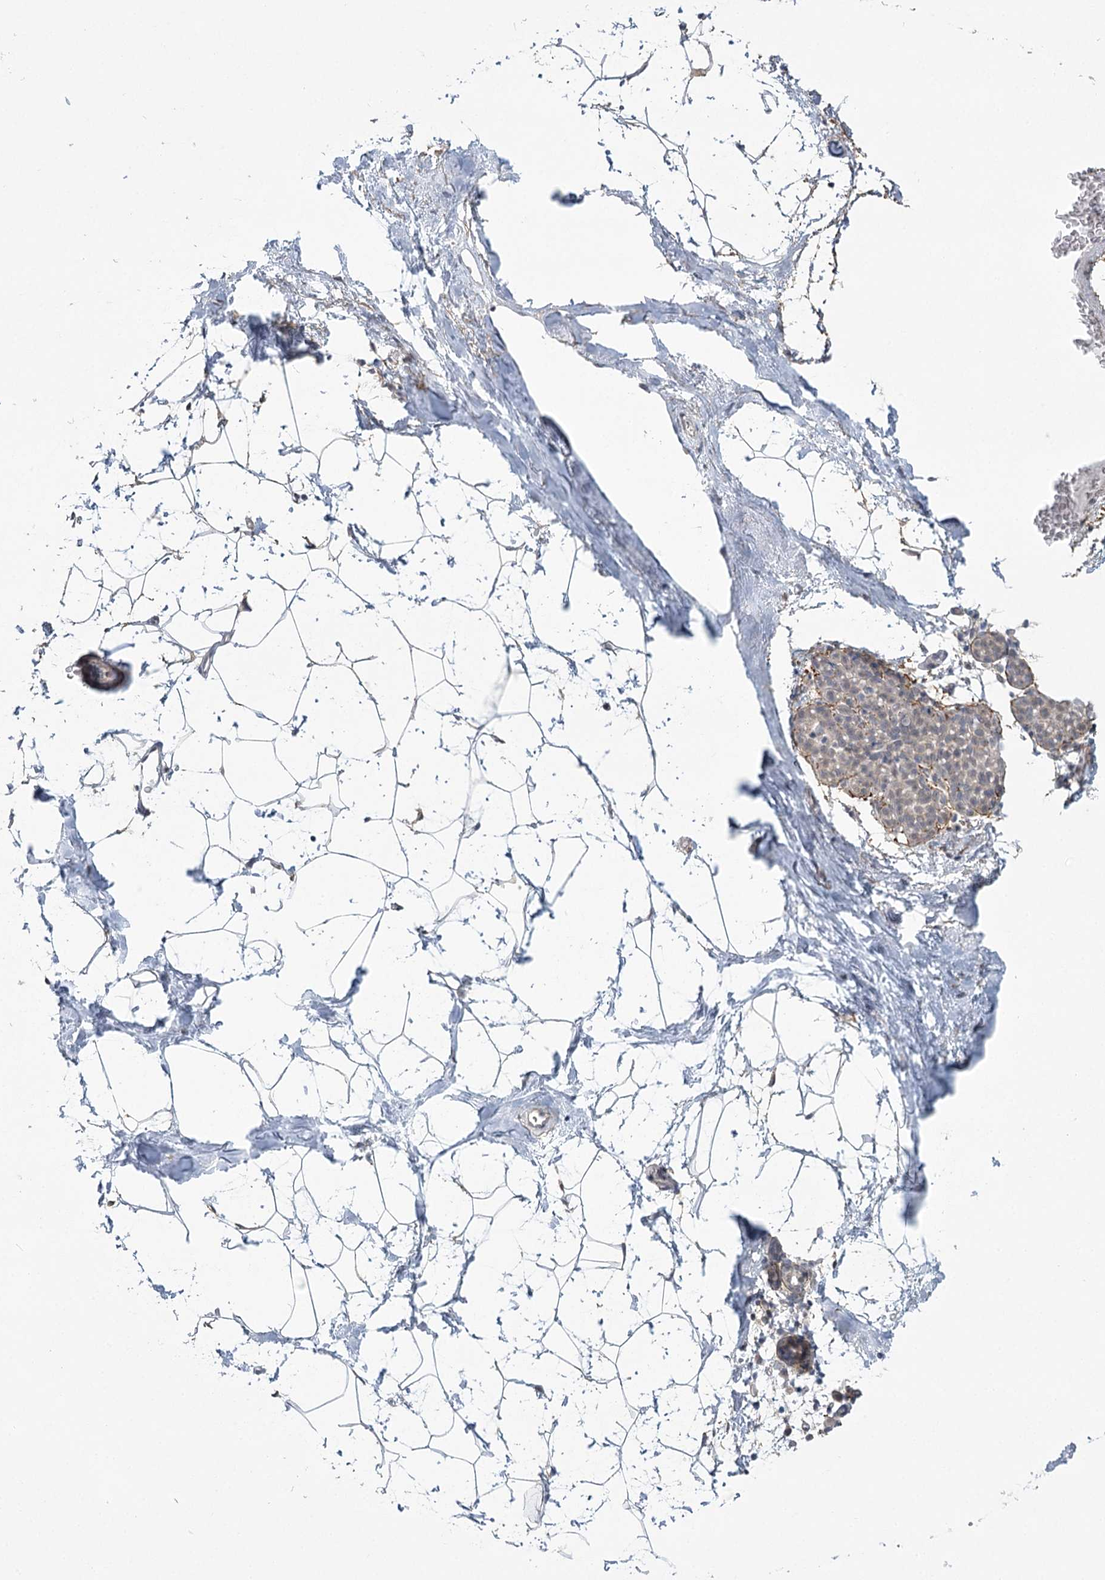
{"staining": {"intensity": "weak", "quantity": "25%-75%", "location": "cytoplasmic/membranous"}, "tissue": "breast", "cell_type": "Adipocytes", "image_type": "normal", "snomed": [{"axis": "morphology", "description": "Normal tissue, NOS"}, {"axis": "morphology", "description": "Lobular carcinoma"}, {"axis": "topography", "description": "Breast"}], "caption": "This histopathology image demonstrates immunohistochemistry (IHC) staining of normal breast, with low weak cytoplasmic/membranous expression in approximately 25%-75% of adipocytes.", "gene": "MED28", "patient": {"sex": "female", "age": 62}}